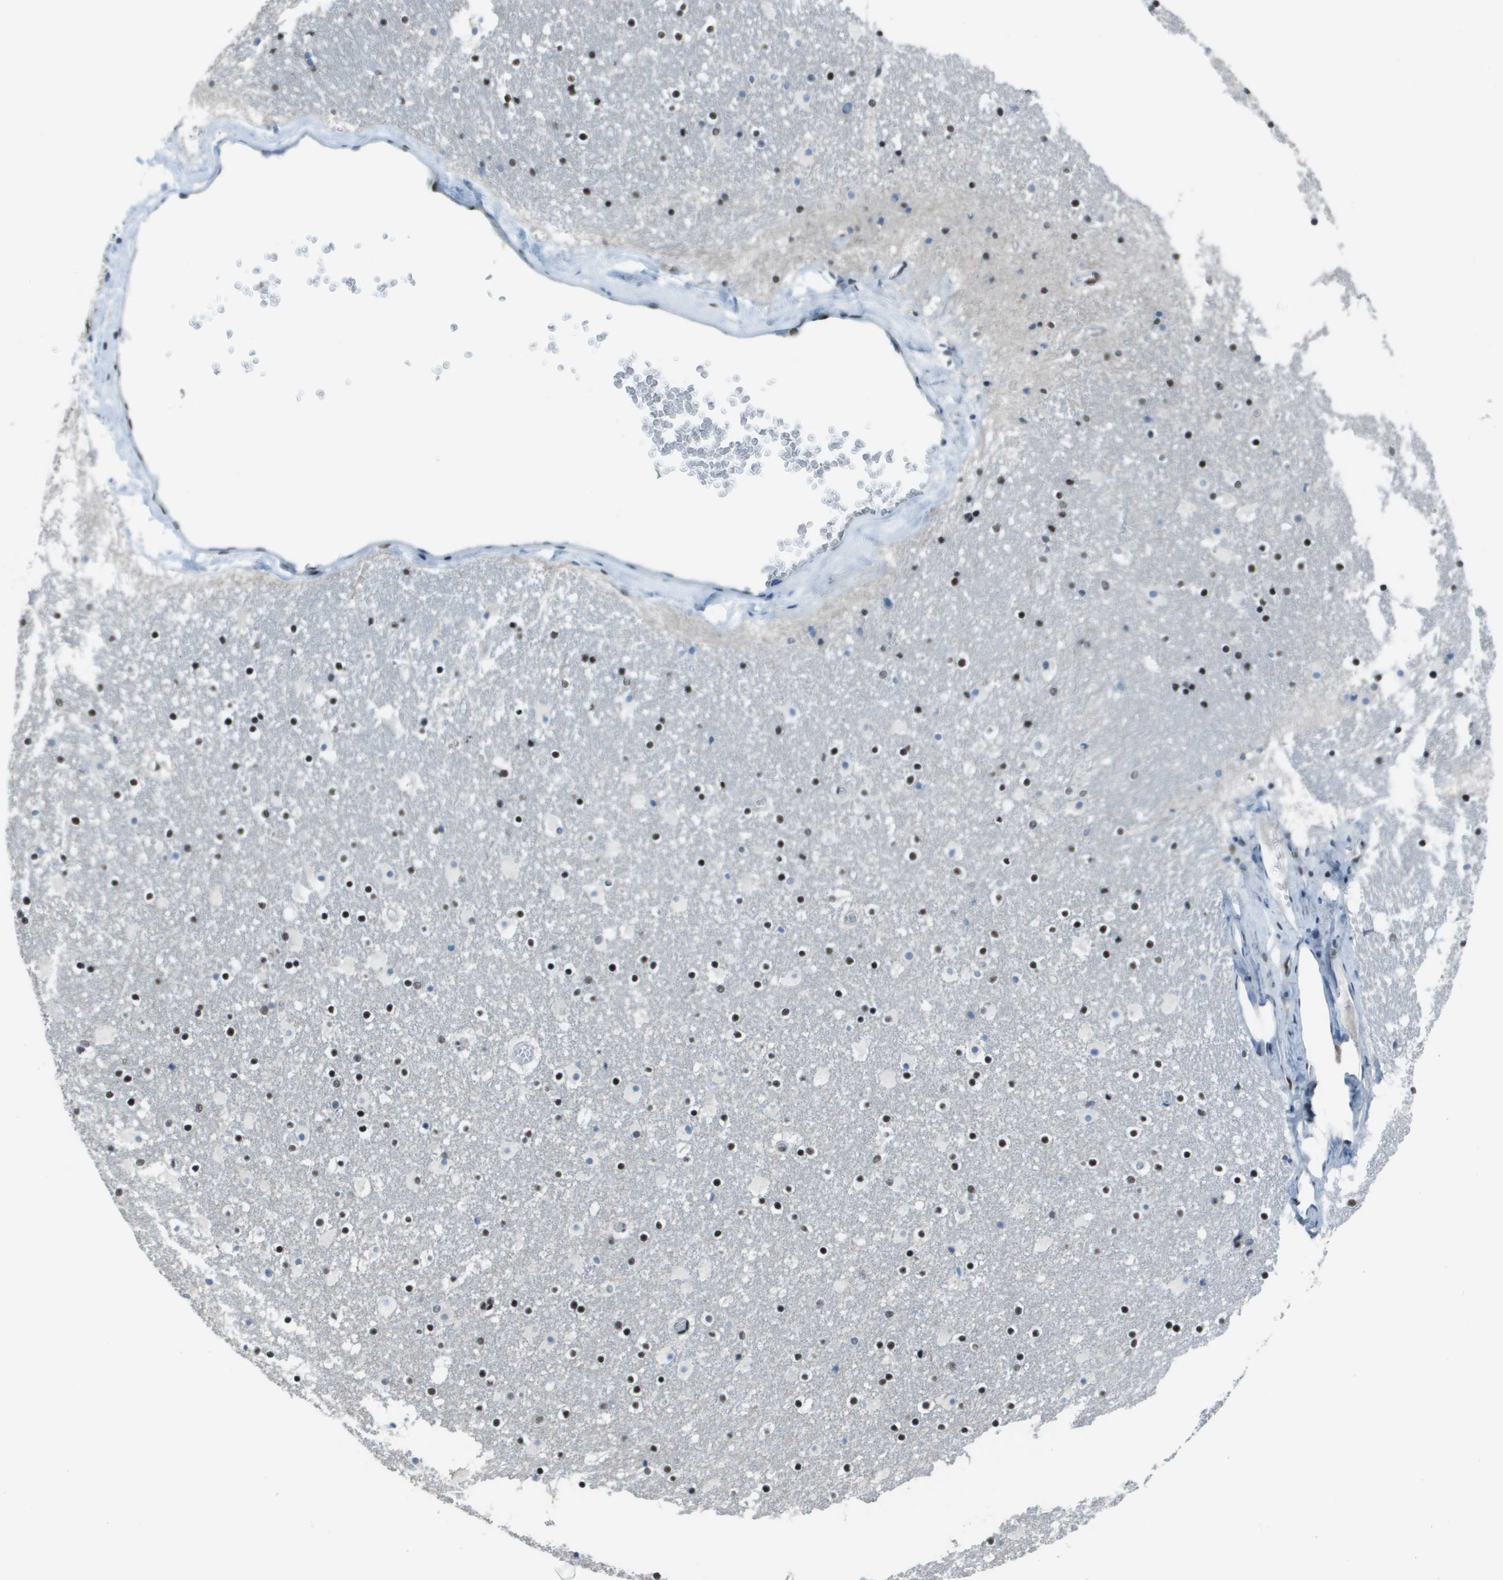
{"staining": {"intensity": "negative", "quantity": "none", "location": "none"}, "tissue": "caudate", "cell_type": "Glial cells", "image_type": "normal", "snomed": [{"axis": "morphology", "description": "Normal tissue, NOS"}, {"axis": "topography", "description": "Lateral ventricle wall"}], "caption": "A high-resolution histopathology image shows immunohistochemistry staining of benign caudate, which displays no significant expression in glial cells.", "gene": "DEPDC1", "patient": {"sex": "male", "age": 45}}